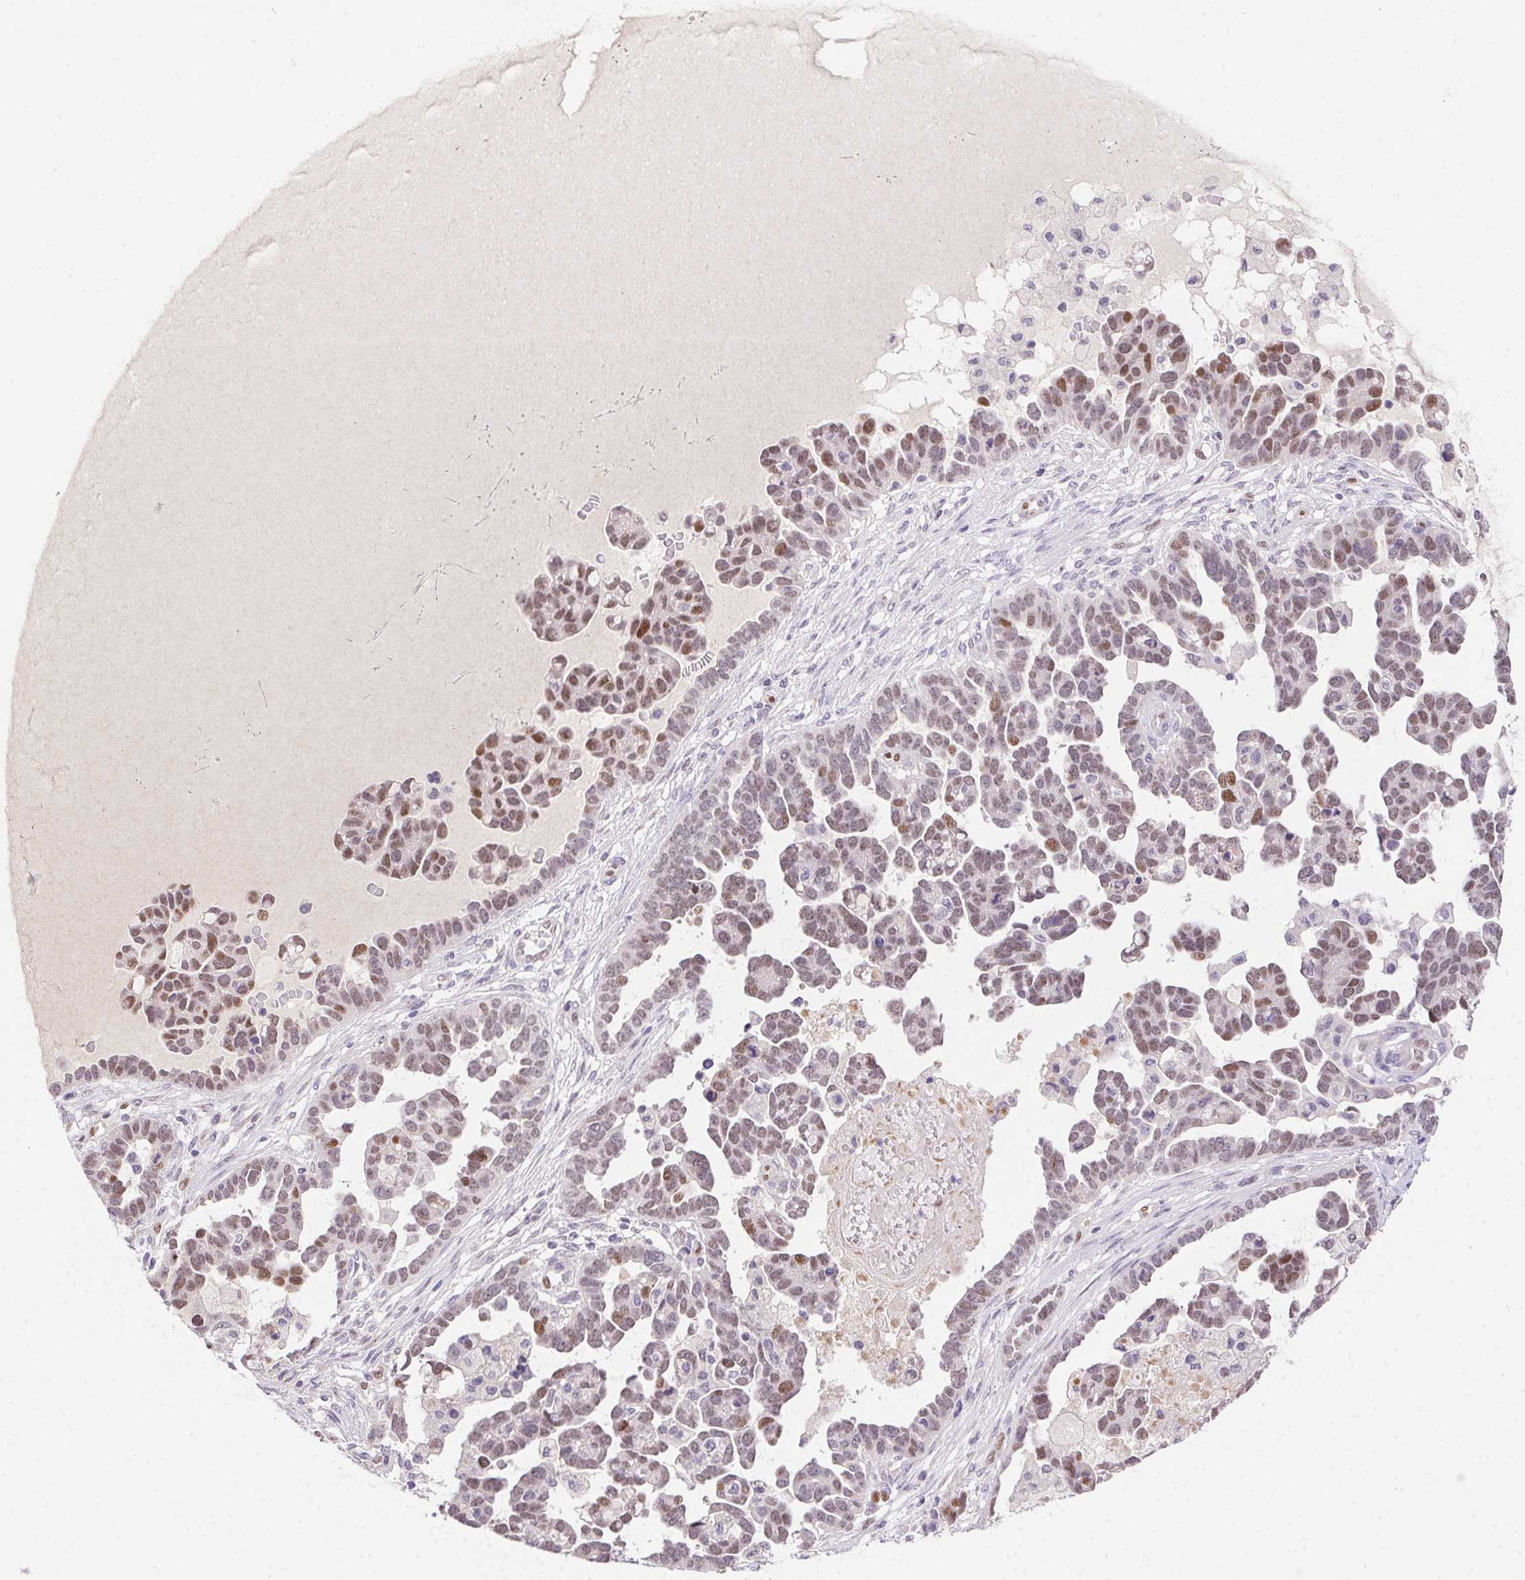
{"staining": {"intensity": "moderate", "quantity": ">75%", "location": "nuclear"}, "tissue": "ovarian cancer", "cell_type": "Tumor cells", "image_type": "cancer", "snomed": [{"axis": "morphology", "description": "Cystadenocarcinoma, serous, NOS"}, {"axis": "topography", "description": "Ovary"}], "caption": "Immunohistochemical staining of human ovarian serous cystadenocarcinoma displays medium levels of moderate nuclear protein staining in about >75% of tumor cells.", "gene": "SP9", "patient": {"sex": "female", "age": 54}}